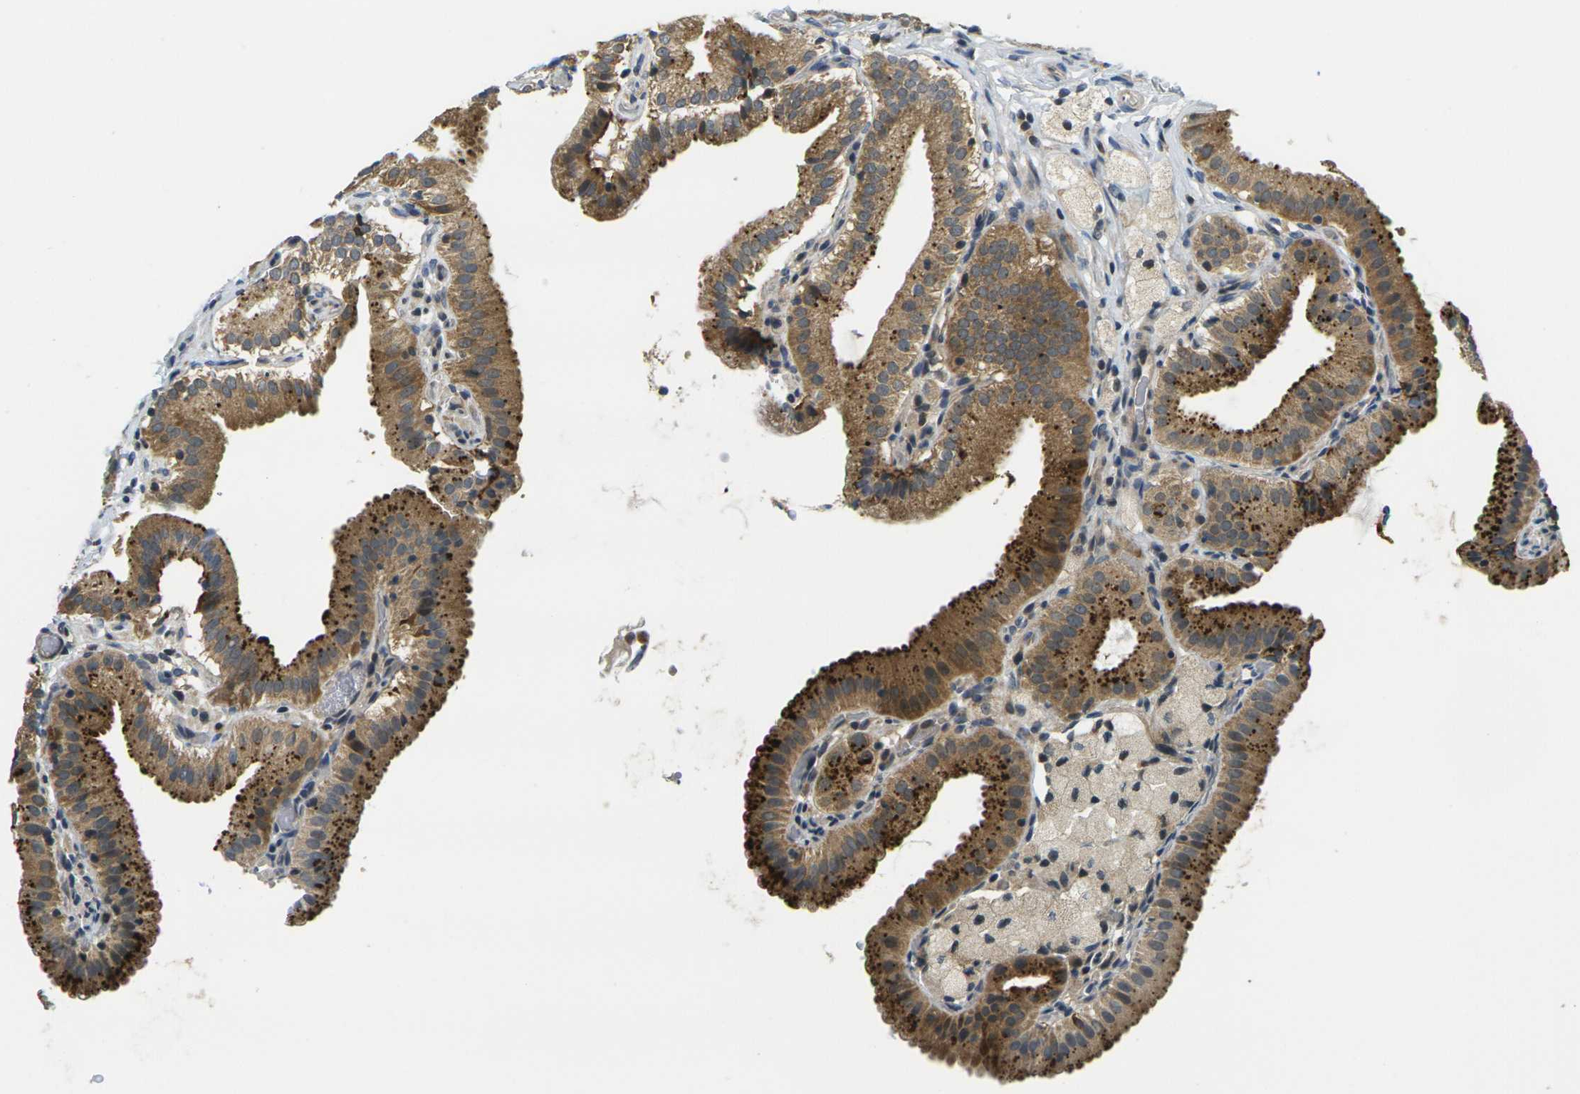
{"staining": {"intensity": "strong", "quantity": ">75%", "location": "cytoplasmic/membranous"}, "tissue": "gallbladder", "cell_type": "Glandular cells", "image_type": "normal", "snomed": [{"axis": "morphology", "description": "Normal tissue, NOS"}, {"axis": "topography", "description": "Gallbladder"}], "caption": "Immunohistochemistry (DAB) staining of normal gallbladder demonstrates strong cytoplasmic/membranous protein staining in approximately >75% of glandular cells.", "gene": "MINAR2", "patient": {"sex": "male", "age": 54}}